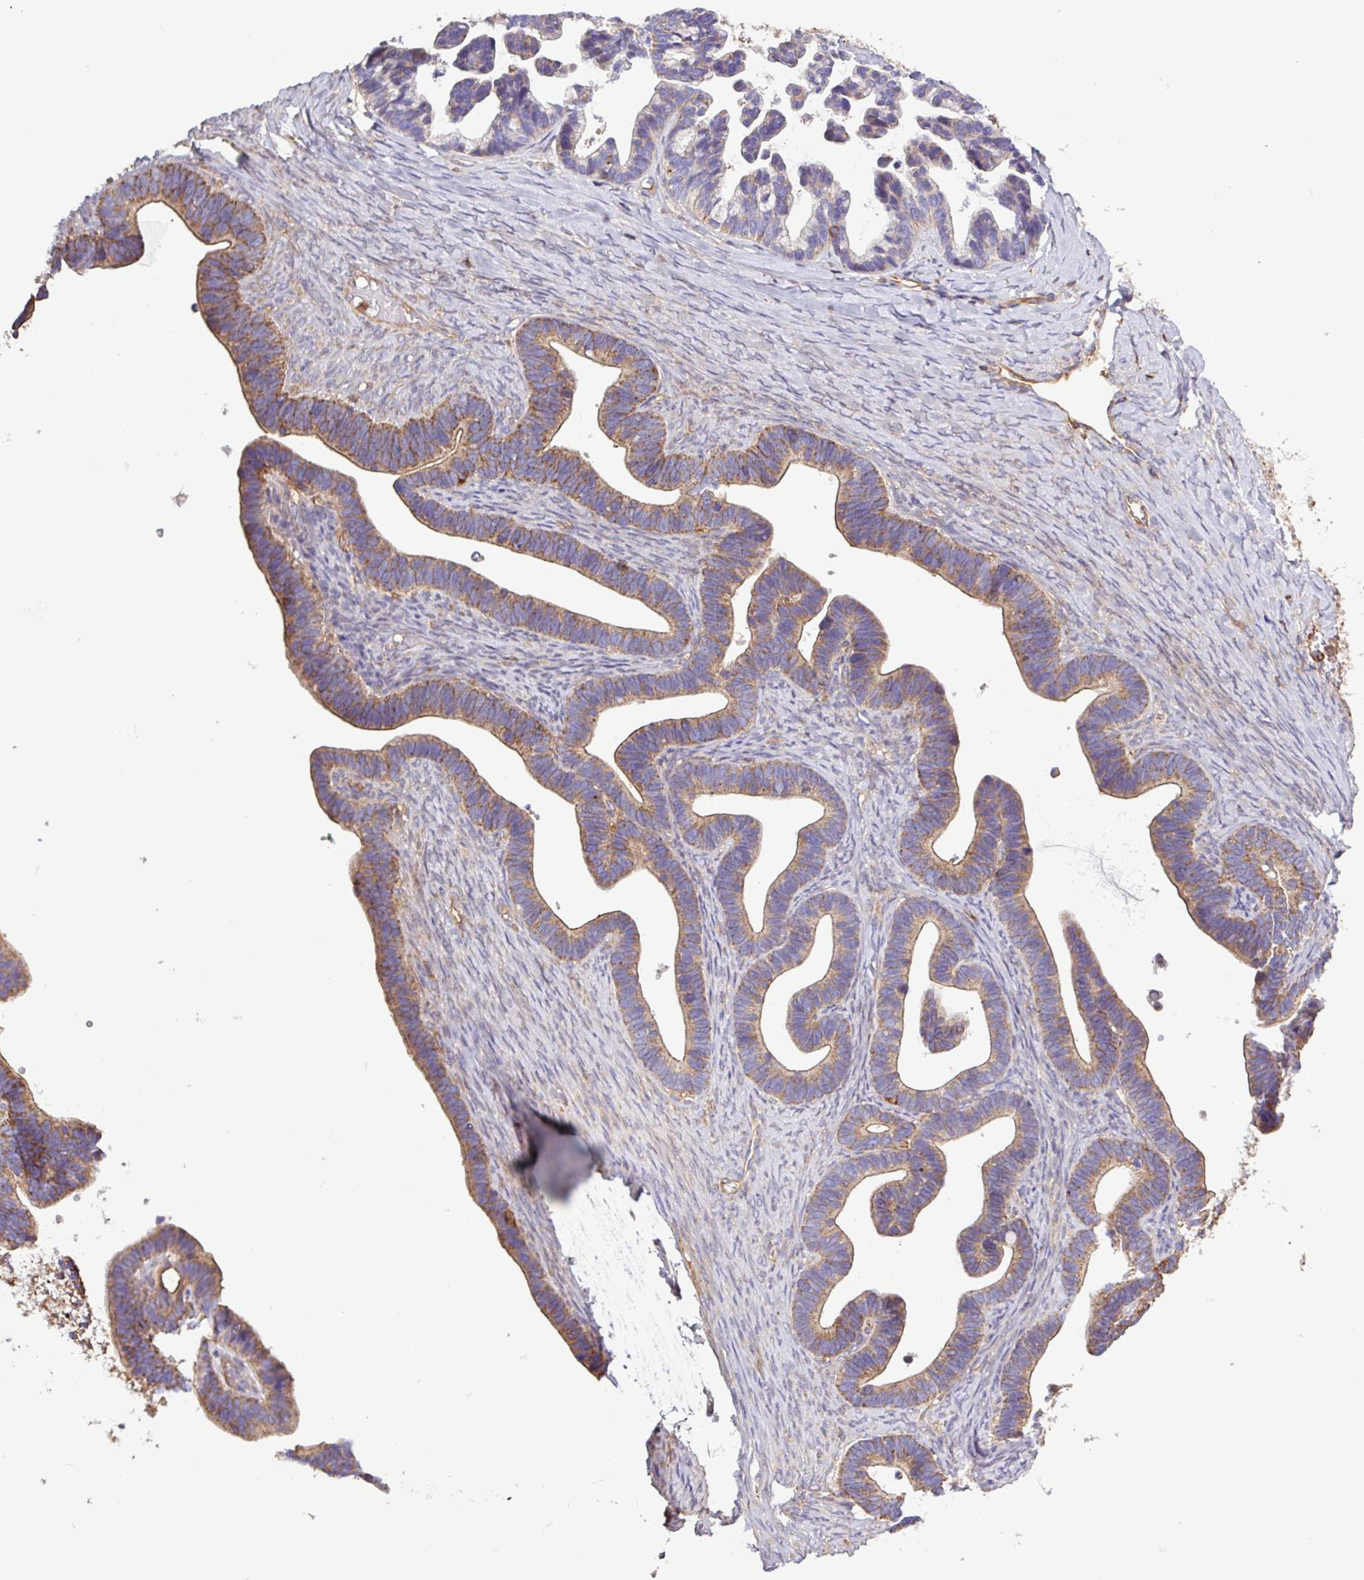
{"staining": {"intensity": "moderate", "quantity": ">75%", "location": "cytoplasmic/membranous"}, "tissue": "ovarian cancer", "cell_type": "Tumor cells", "image_type": "cancer", "snomed": [{"axis": "morphology", "description": "Cystadenocarcinoma, serous, NOS"}, {"axis": "topography", "description": "Ovary"}], "caption": "Immunohistochemical staining of ovarian serous cystadenocarcinoma exhibits medium levels of moderate cytoplasmic/membranous expression in about >75% of tumor cells. Nuclei are stained in blue.", "gene": "ACTR3", "patient": {"sex": "female", "age": 56}}